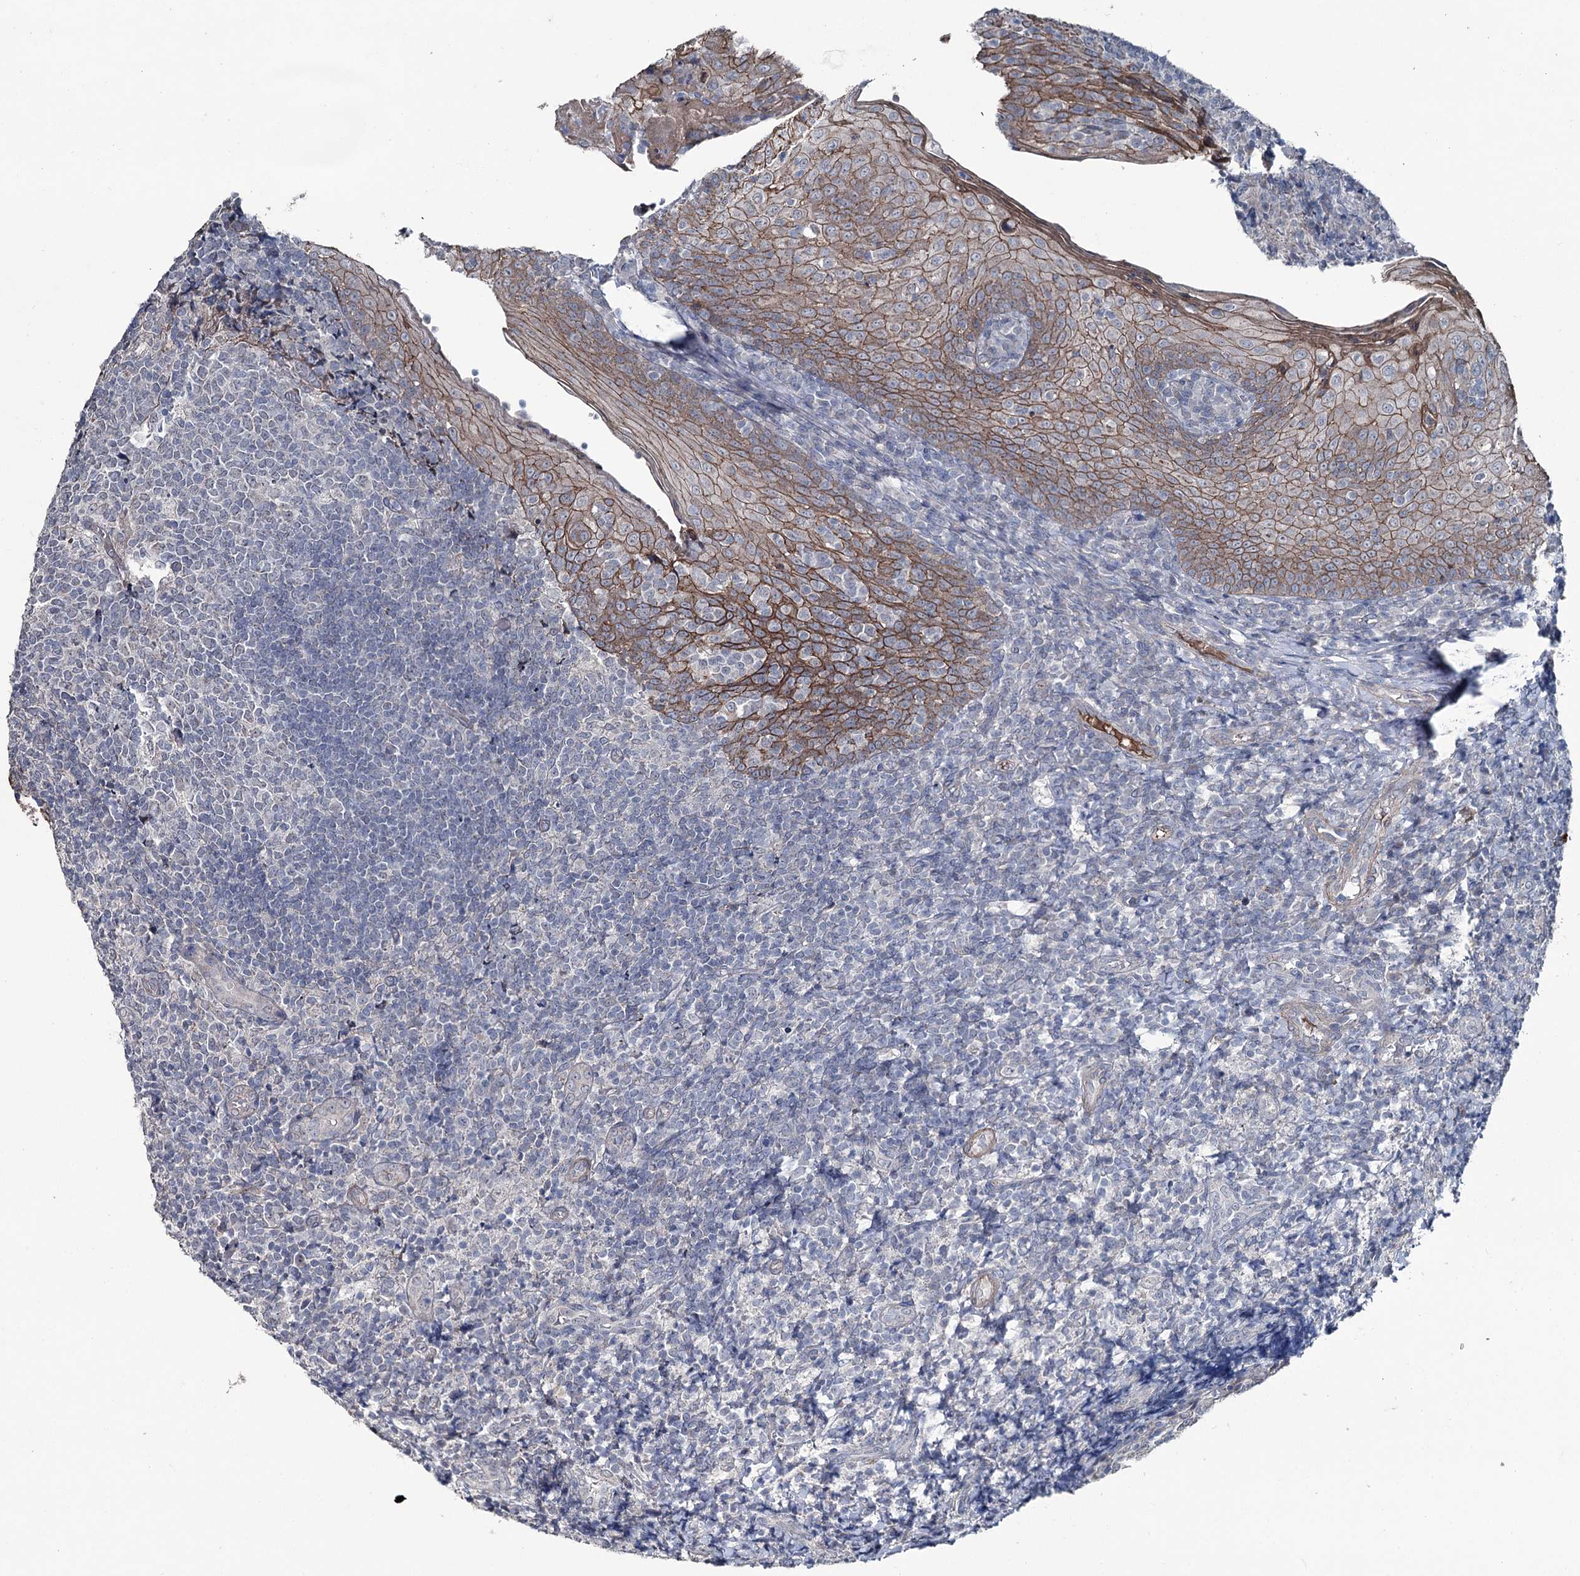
{"staining": {"intensity": "negative", "quantity": "none", "location": "none"}, "tissue": "tonsil", "cell_type": "Germinal center cells", "image_type": "normal", "snomed": [{"axis": "morphology", "description": "Normal tissue, NOS"}, {"axis": "topography", "description": "Tonsil"}], "caption": "Immunohistochemical staining of normal human tonsil reveals no significant expression in germinal center cells. The staining was performed using DAB to visualize the protein expression in brown, while the nuclei were stained in blue with hematoxylin (Magnification: 20x).", "gene": "FAM120B", "patient": {"sex": "female", "age": 19}}